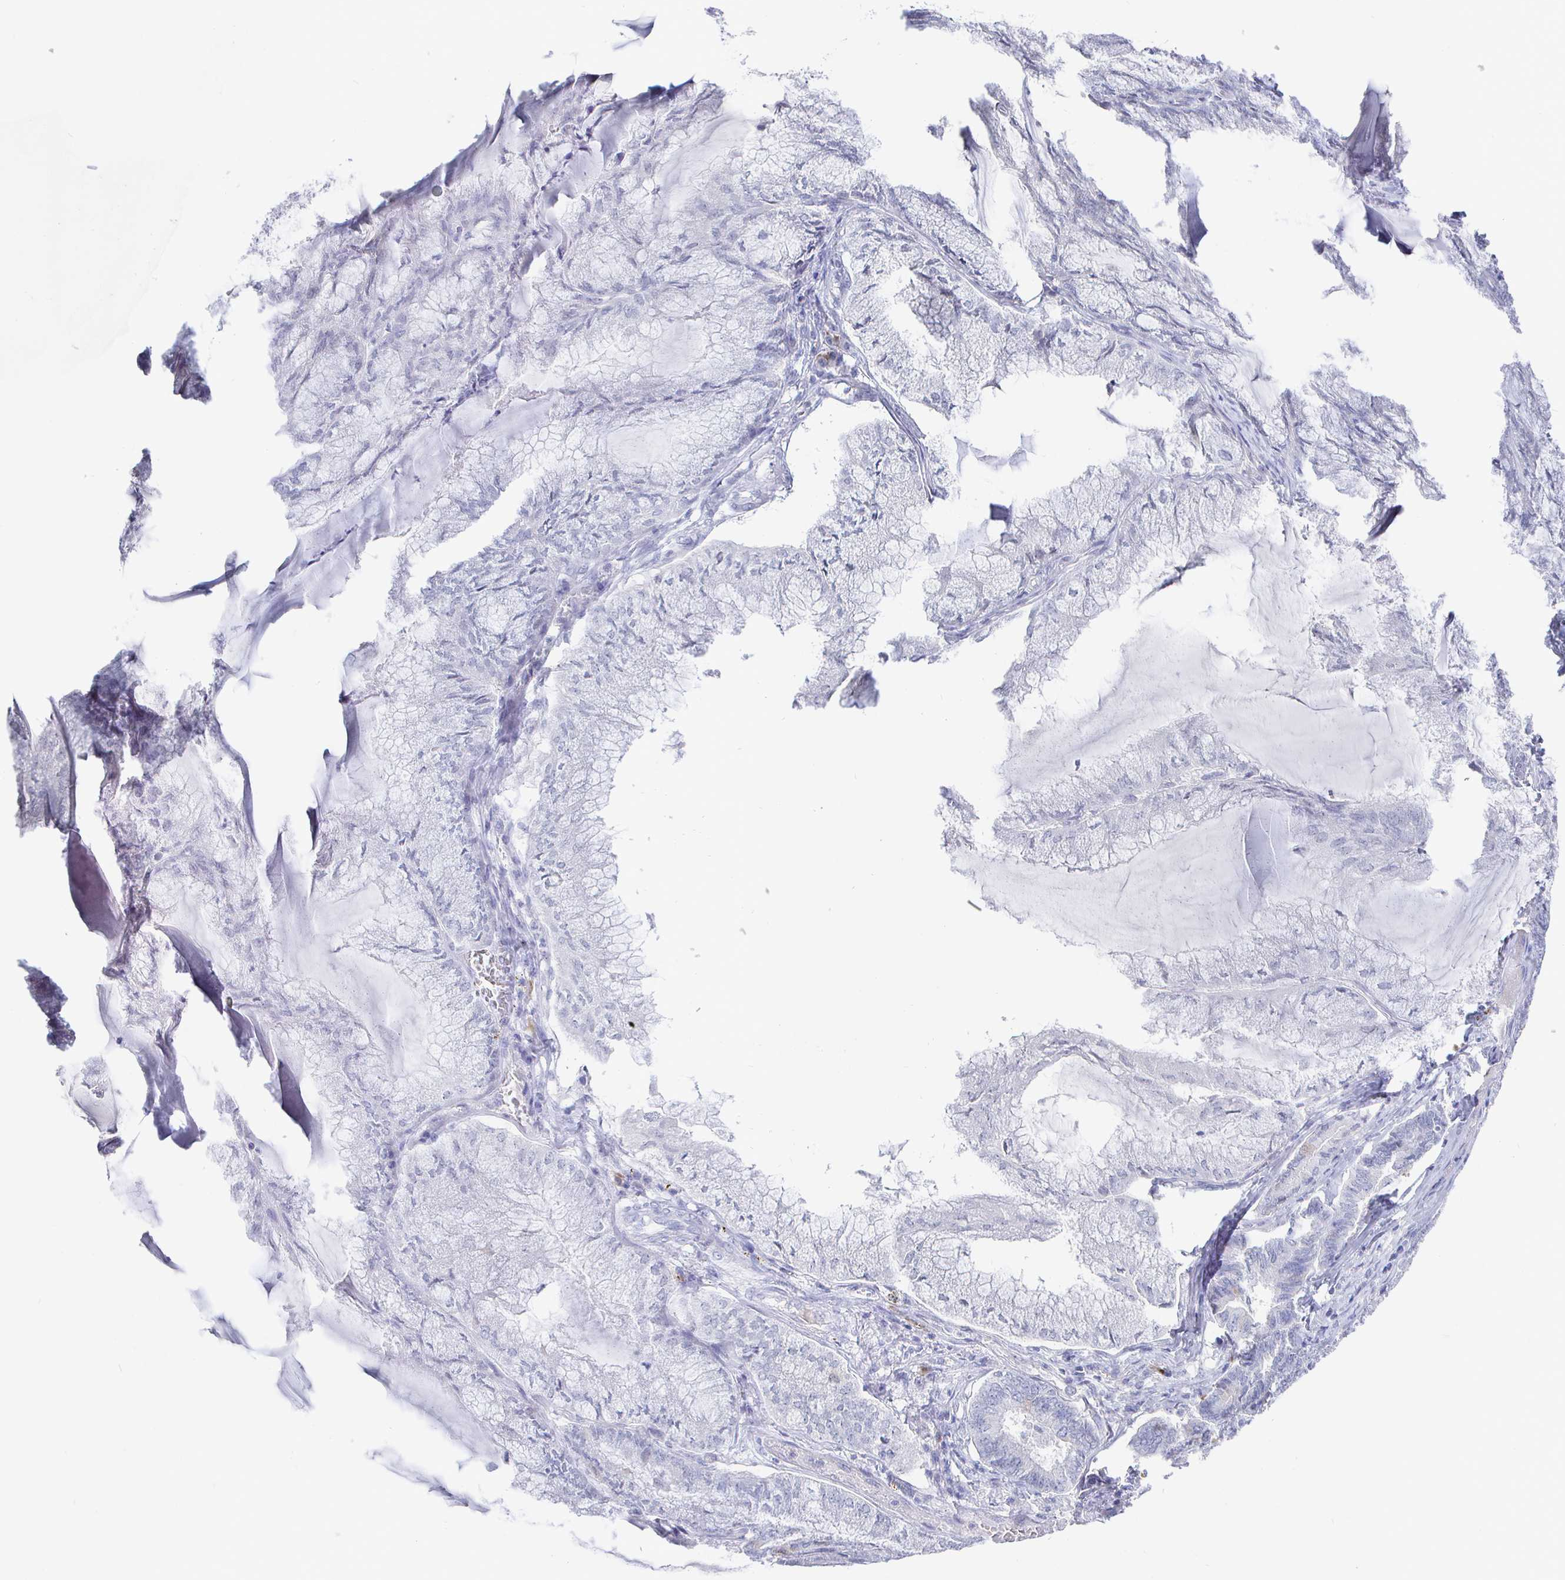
{"staining": {"intensity": "negative", "quantity": "none", "location": "none"}, "tissue": "endometrial cancer", "cell_type": "Tumor cells", "image_type": "cancer", "snomed": [{"axis": "morphology", "description": "Carcinoma, NOS"}, {"axis": "topography", "description": "Endometrium"}], "caption": "Immunohistochemistry image of neoplastic tissue: human endometrial cancer stained with DAB (3,3'-diaminobenzidine) shows no significant protein positivity in tumor cells.", "gene": "LRRC23", "patient": {"sex": "female", "age": 62}}